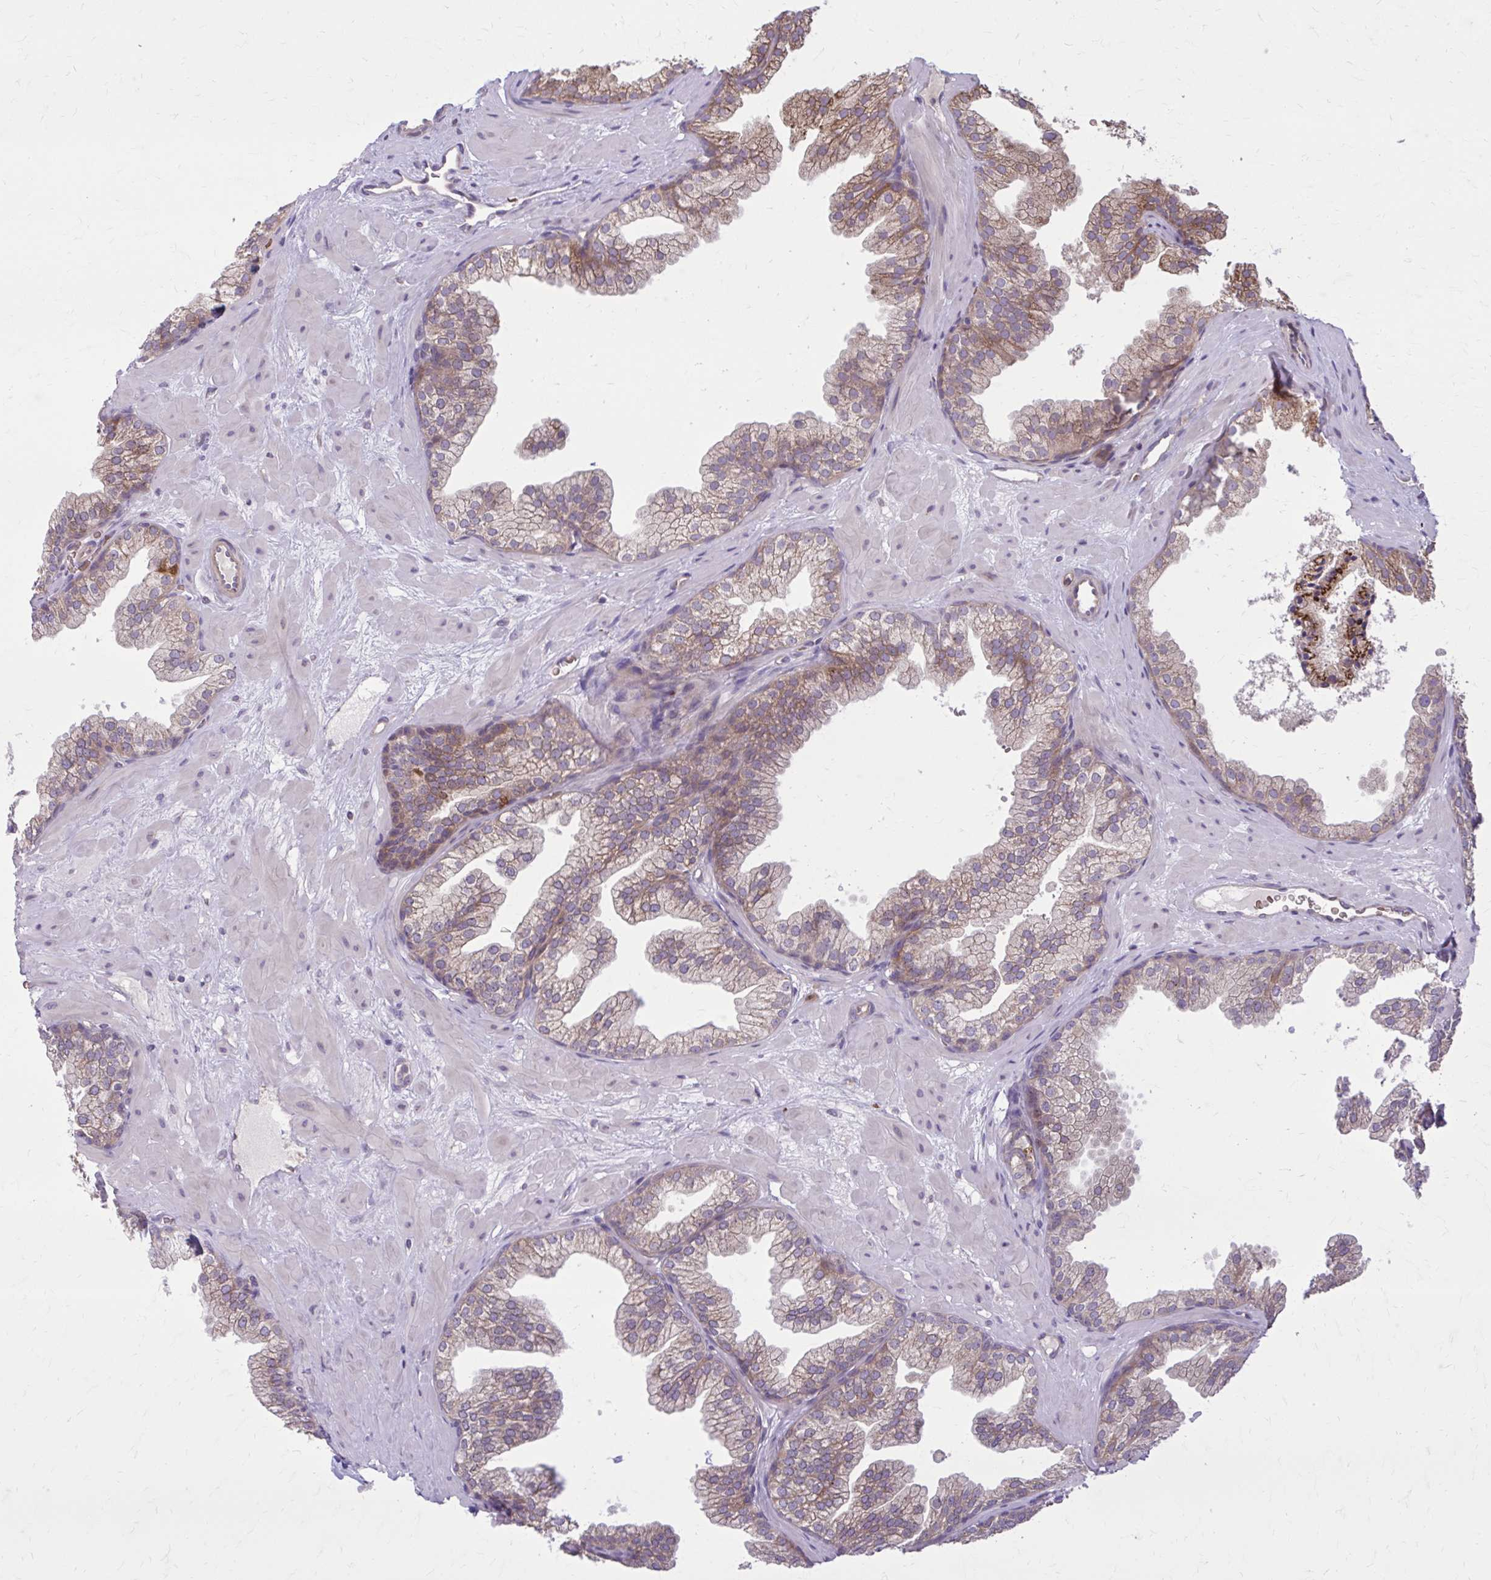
{"staining": {"intensity": "moderate", "quantity": "25%-75%", "location": "cytoplasmic/membranous"}, "tissue": "prostate", "cell_type": "Glandular cells", "image_type": "normal", "snomed": [{"axis": "morphology", "description": "Normal tissue, NOS"}, {"axis": "topography", "description": "Prostate"}], "caption": "The histopathology image reveals immunohistochemical staining of normal prostate. There is moderate cytoplasmic/membranous expression is seen in about 25%-75% of glandular cells. The staining was performed using DAB, with brown indicating positive protein expression. Nuclei are stained blue with hematoxylin.", "gene": "SNF8", "patient": {"sex": "male", "age": 37}}